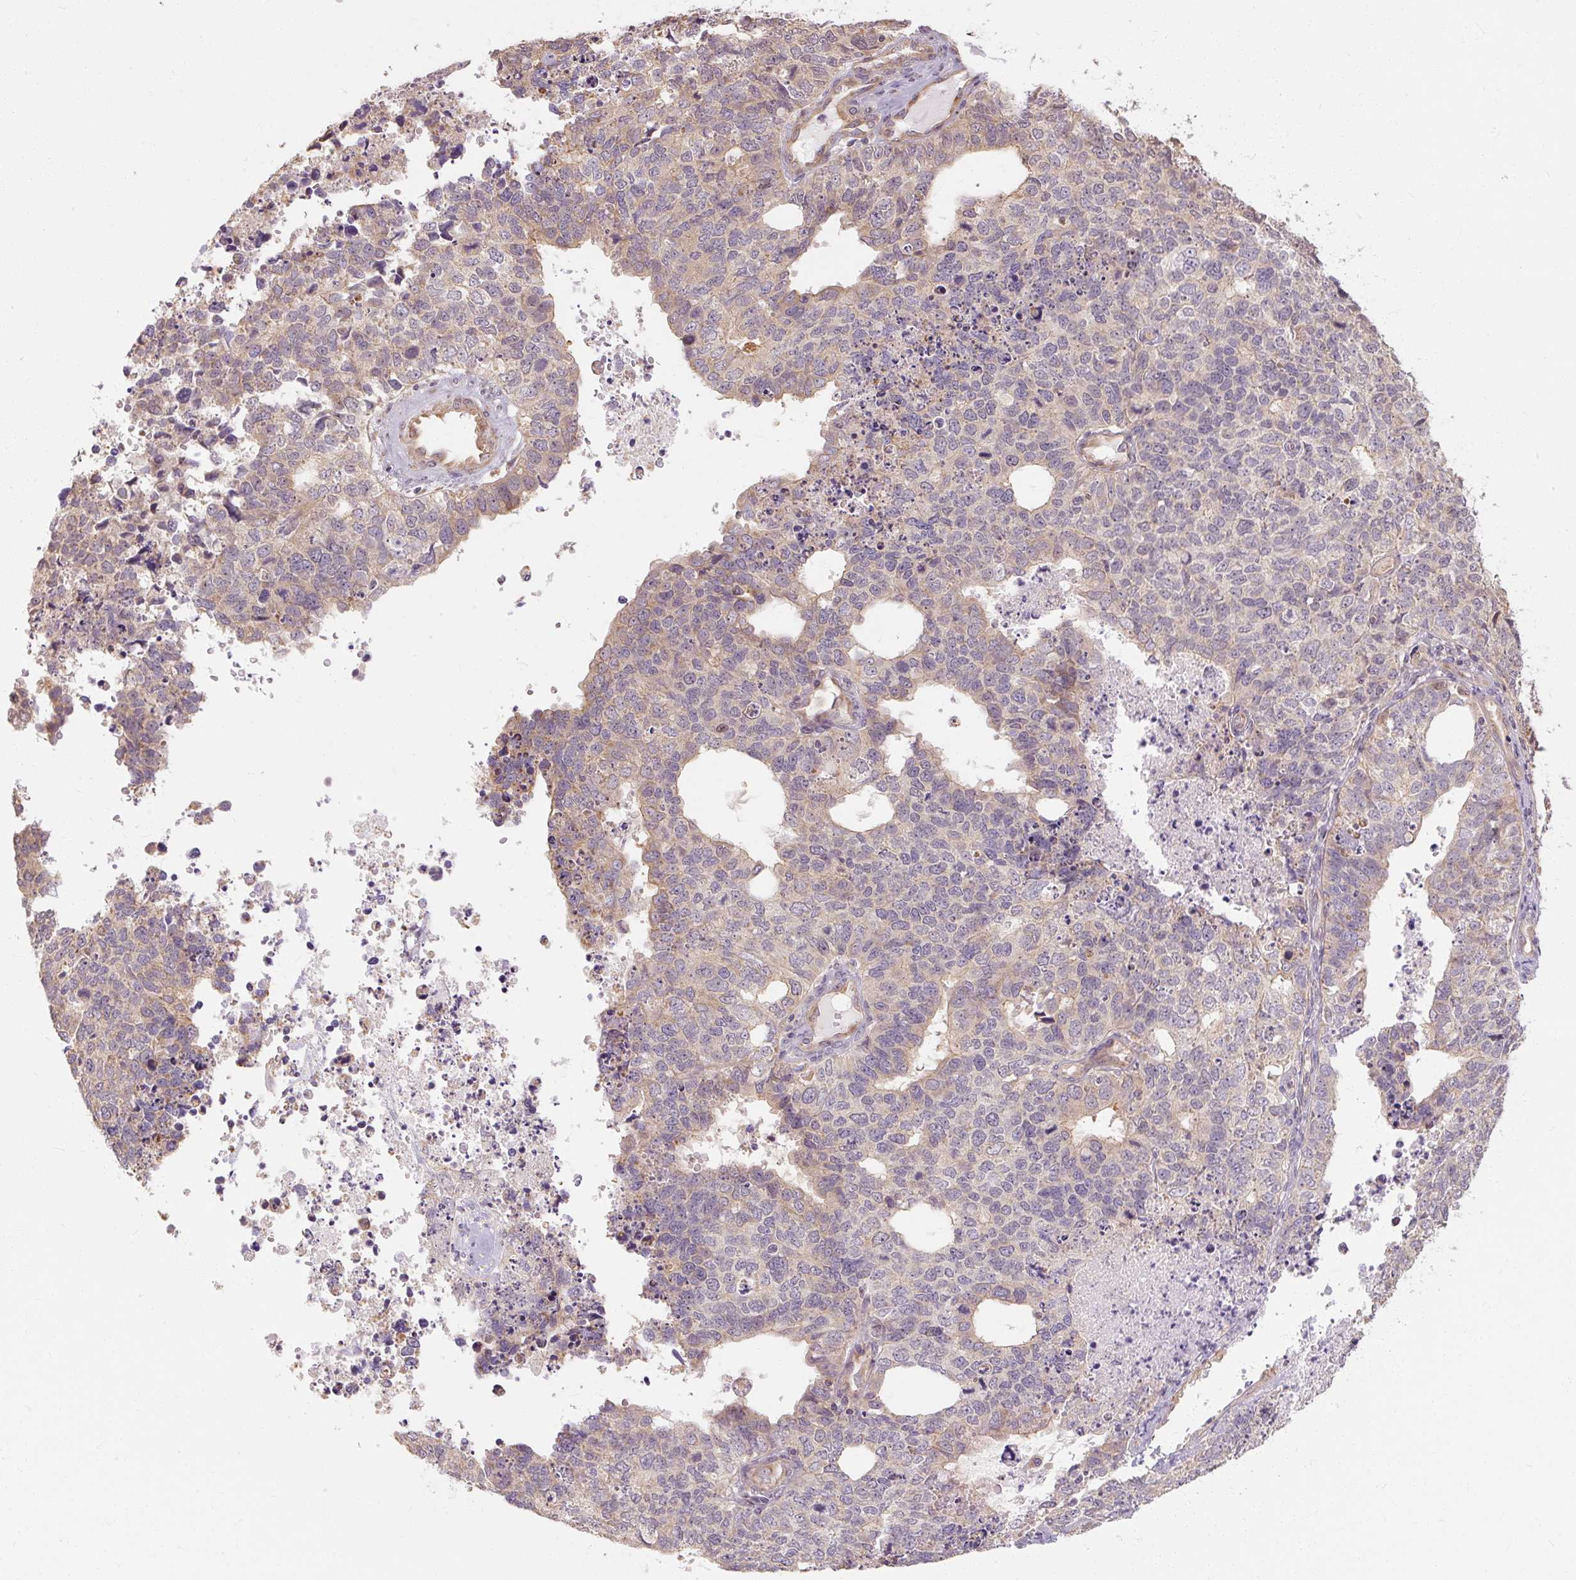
{"staining": {"intensity": "weak", "quantity": "<25%", "location": "cytoplasmic/membranous"}, "tissue": "cervical cancer", "cell_type": "Tumor cells", "image_type": "cancer", "snomed": [{"axis": "morphology", "description": "Squamous cell carcinoma, NOS"}, {"axis": "topography", "description": "Cervix"}], "caption": "This image is of squamous cell carcinoma (cervical) stained with immunohistochemistry to label a protein in brown with the nuclei are counter-stained blue. There is no expression in tumor cells.", "gene": "RB1CC1", "patient": {"sex": "female", "age": 63}}